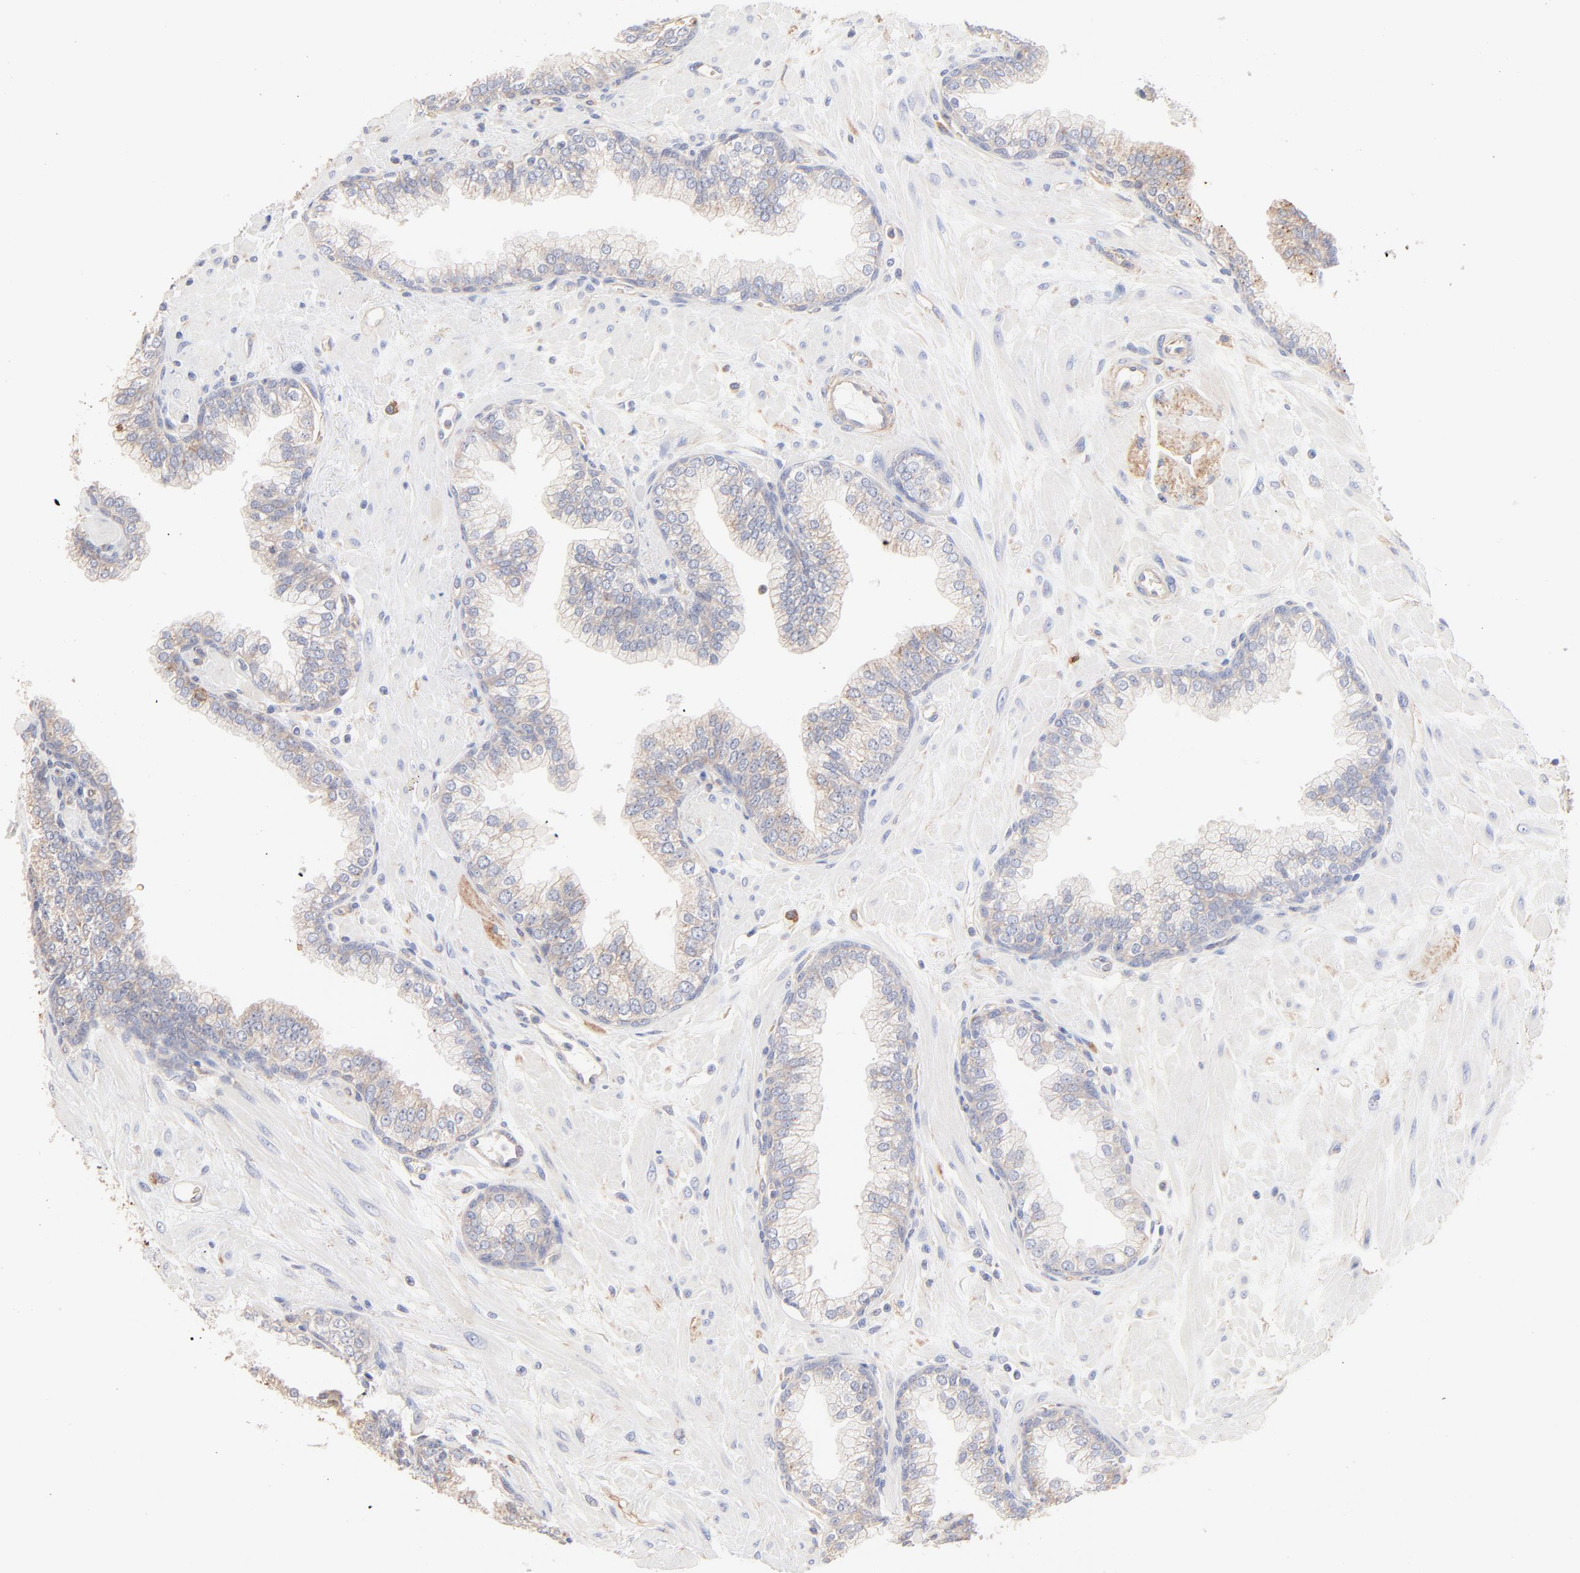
{"staining": {"intensity": "negative", "quantity": "none", "location": "none"}, "tissue": "prostate", "cell_type": "Glandular cells", "image_type": "normal", "snomed": [{"axis": "morphology", "description": "Normal tissue, NOS"}, {"axis": "topography", "description": "Prostate"}], "caption": "This histopathology image is of normal prostate stained with immunohistochemistry (IHC) to label a protein in brown with the nuclei are counter-stained blue. There is no positivity in glandular cells. The staining was performed using DAB (3,3'-diaminobenzidine) to visualize the protein expression in brown, while the nuclei were stained in blue with hematoxylin (Magnification: 20x).", "gene": "SPTB", "patient": {"sex": "male", "age": 60}}